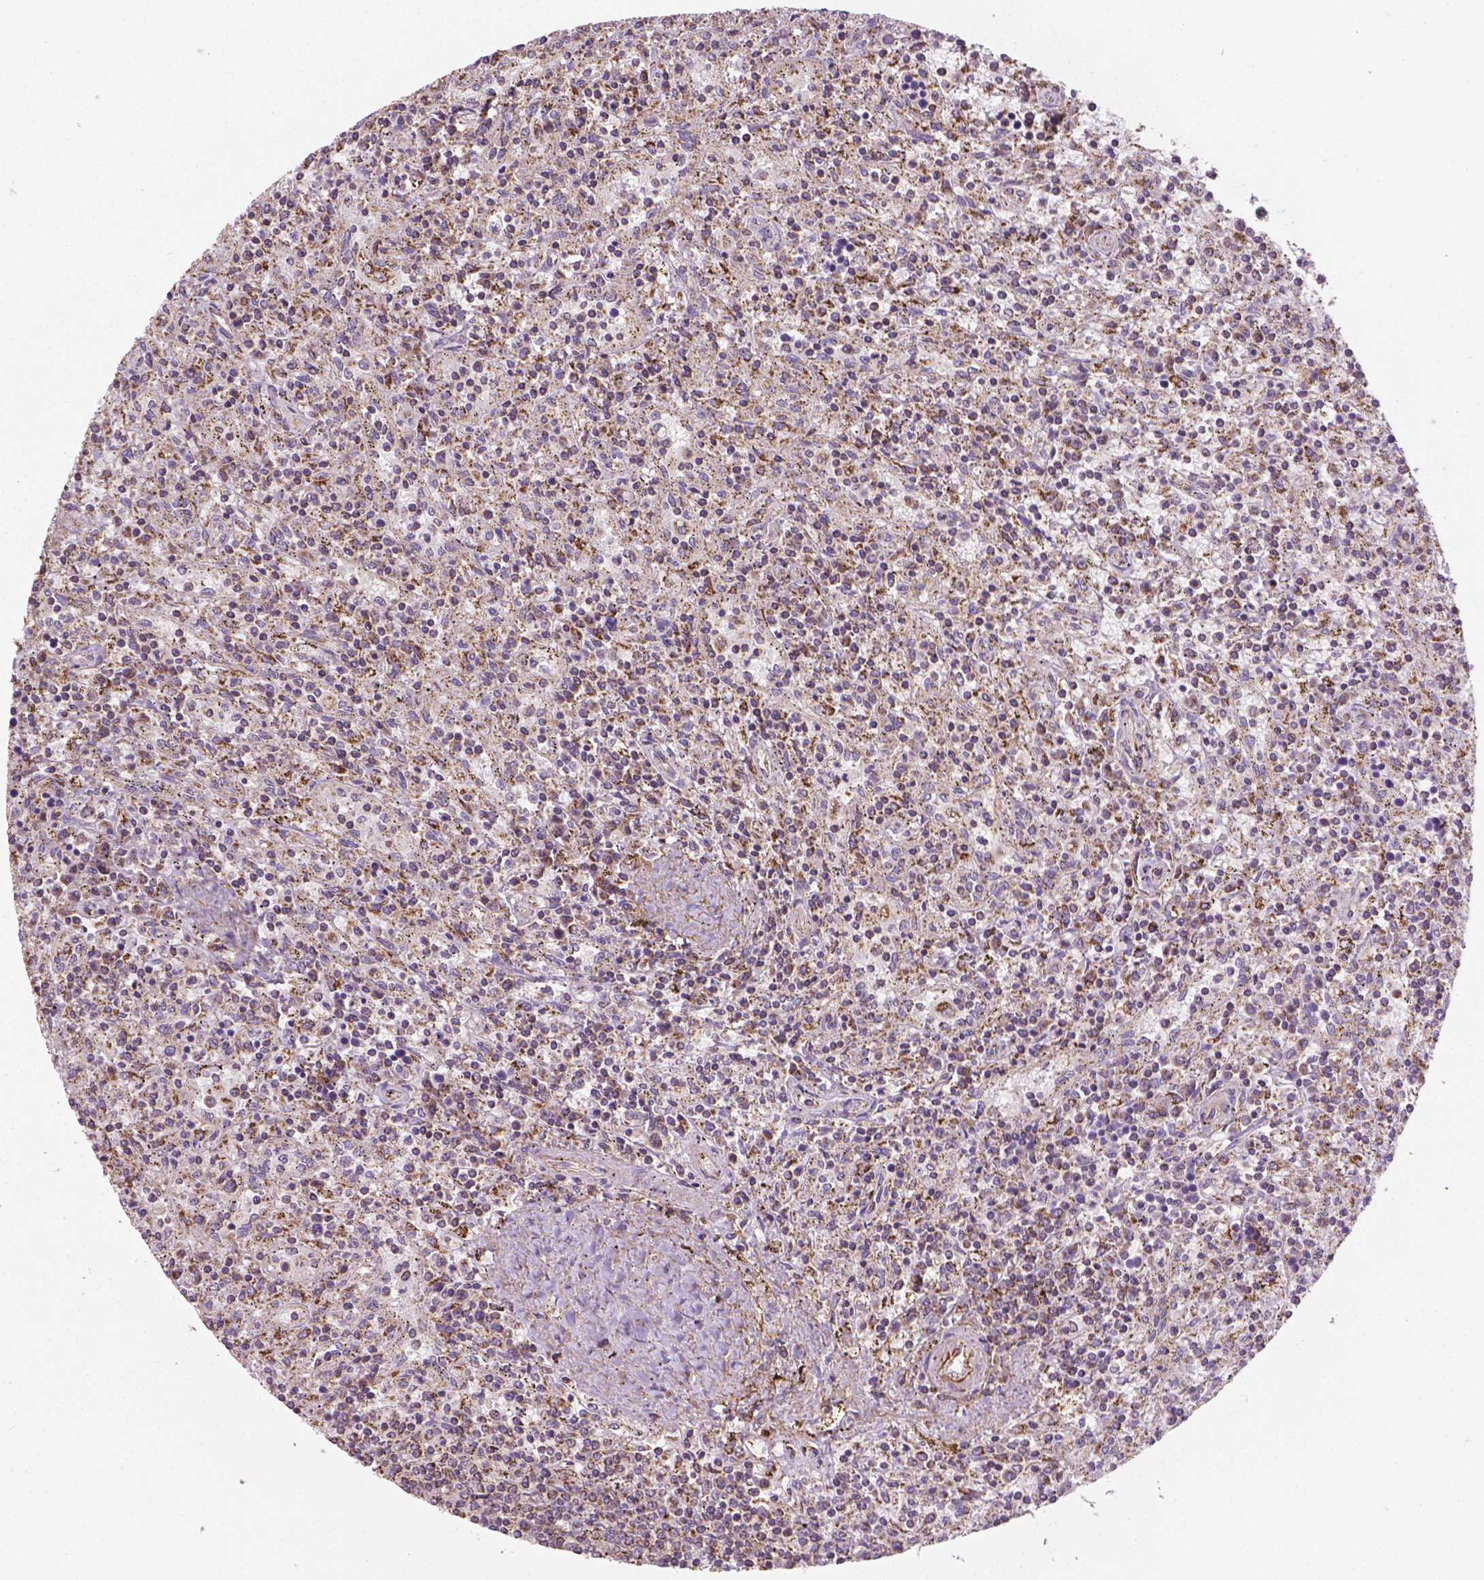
{"staining": {"intensity": "moderate", "quantity": "25%-75%", "location": "cytoplasmic/membranous"}, "tissue": "lymphoma", "cell_type": "Tumor cells", "image_type": "cancer", "snomed": [{"axis": "morphology", "description": "Malignant lymphoma, non-Hodgkin's type, Low grade"}, {"axis": "topography", "description": "Spleen"}], "caption": "This histopathology image shows low-grade malignant lymphoma, non-Hodgkin's type stained with immunohistochemistry (IHC) to label a protein in brown. The cytoplasmic/membranous of tumor cells show moderate positivity for the protein. Nuclei are counter-stained blue.", "gene": "TCAF1", "patient": {"sex": "male", "age": 62}}